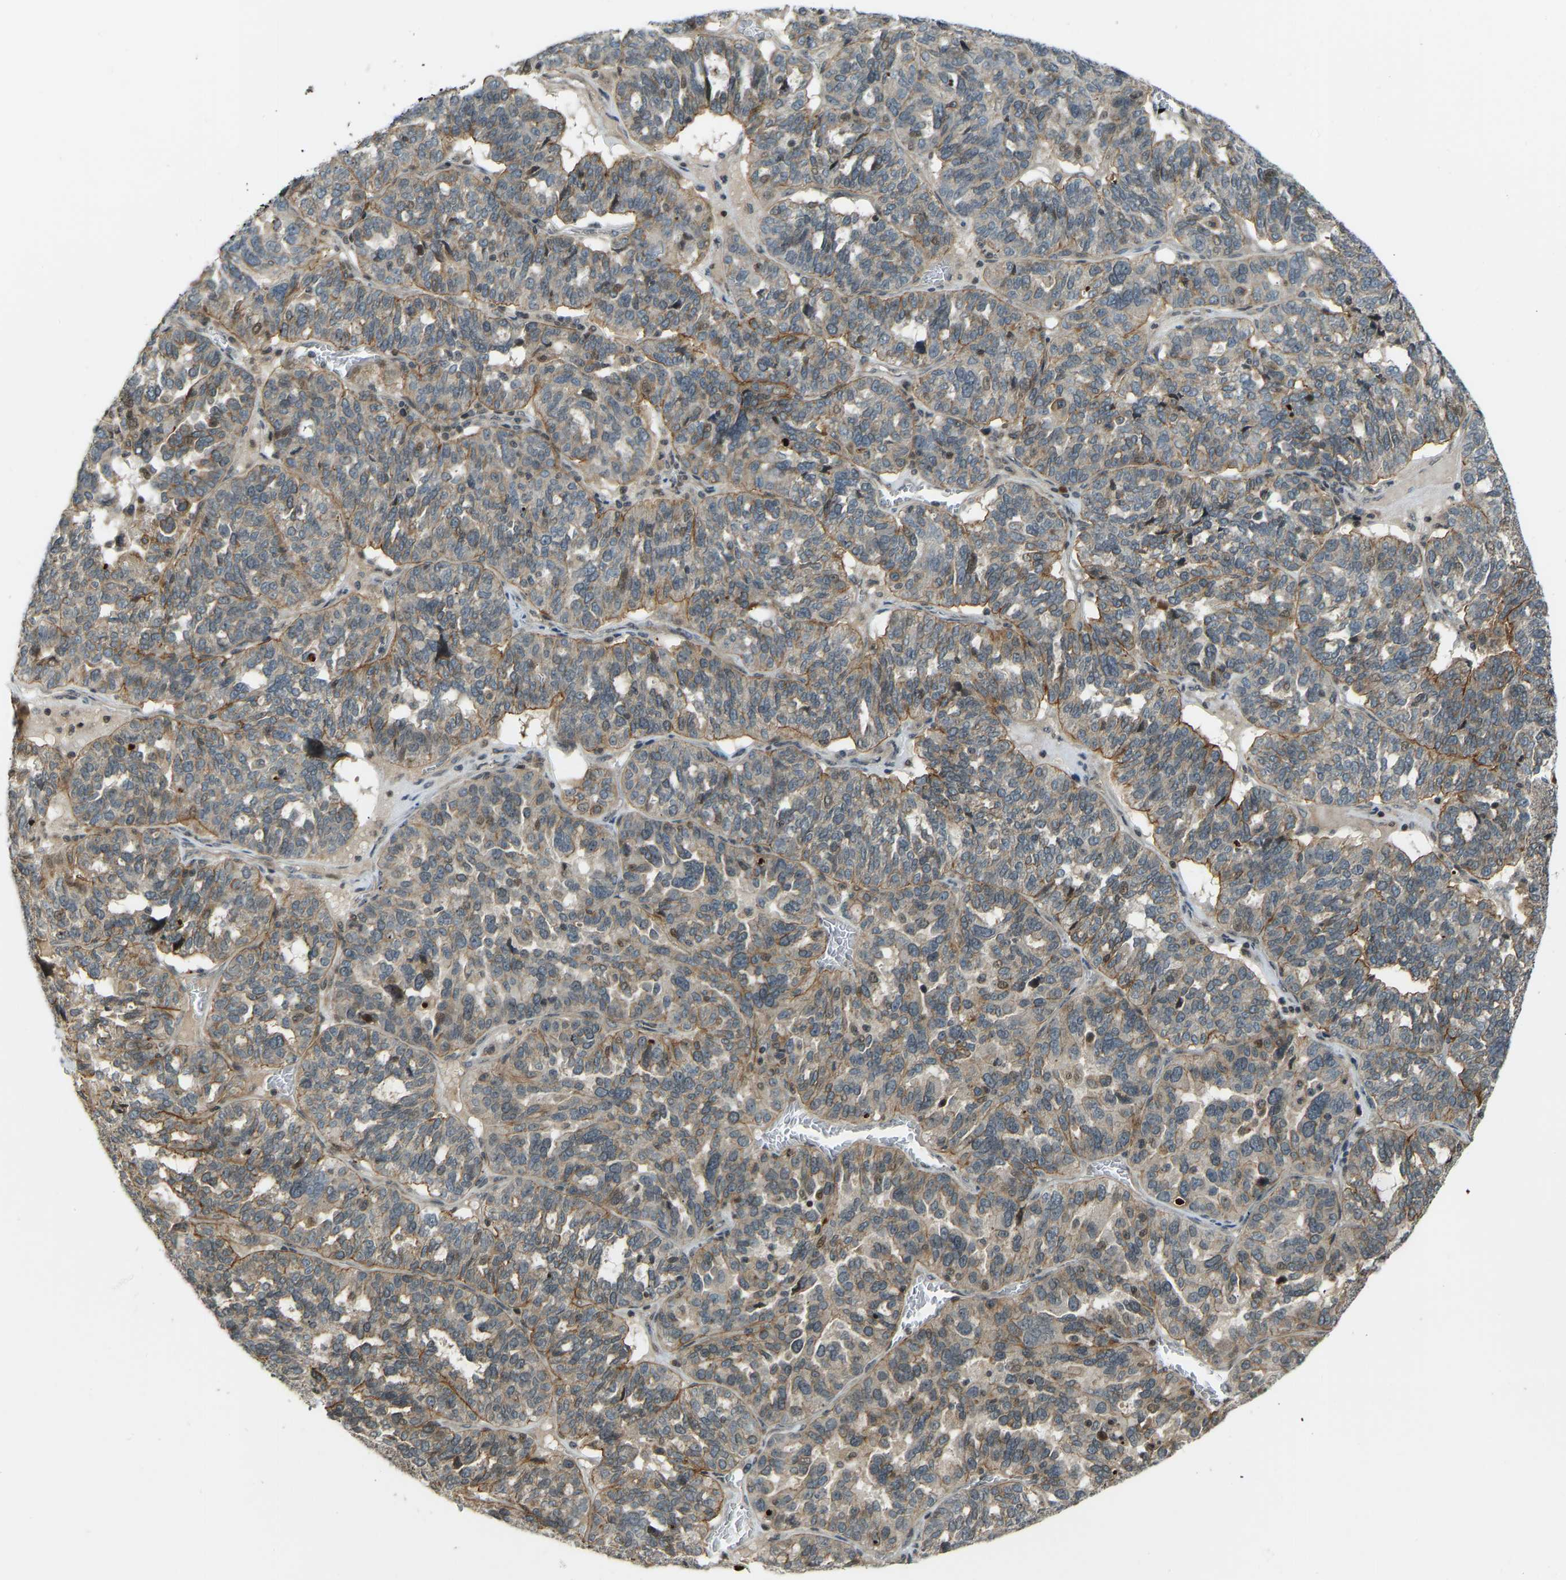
{"staining": {"intensity": "moderate", "quantity": ">75%", "location": "cytoplasmic/membranous"}, "tissue": "ovarian cancer", "cell_type": "Tumor cells", "image_type": "cancer", "snomed": [{"axis": "morphology", "description": "Cystadenocarcinoma, serous, NOS"}, {"axis": "topography", "description": "Ovary"}], "caption": "The micrograph displays immunohistochemical staining of ovarian cancer (serous cystadenocarcinoma). There is moderate cytoplasmic/membranous expression is identified in about >75% of tumor cells.", "gene": "SVOPL", "patient": {"sex": "female", "age": 59}}